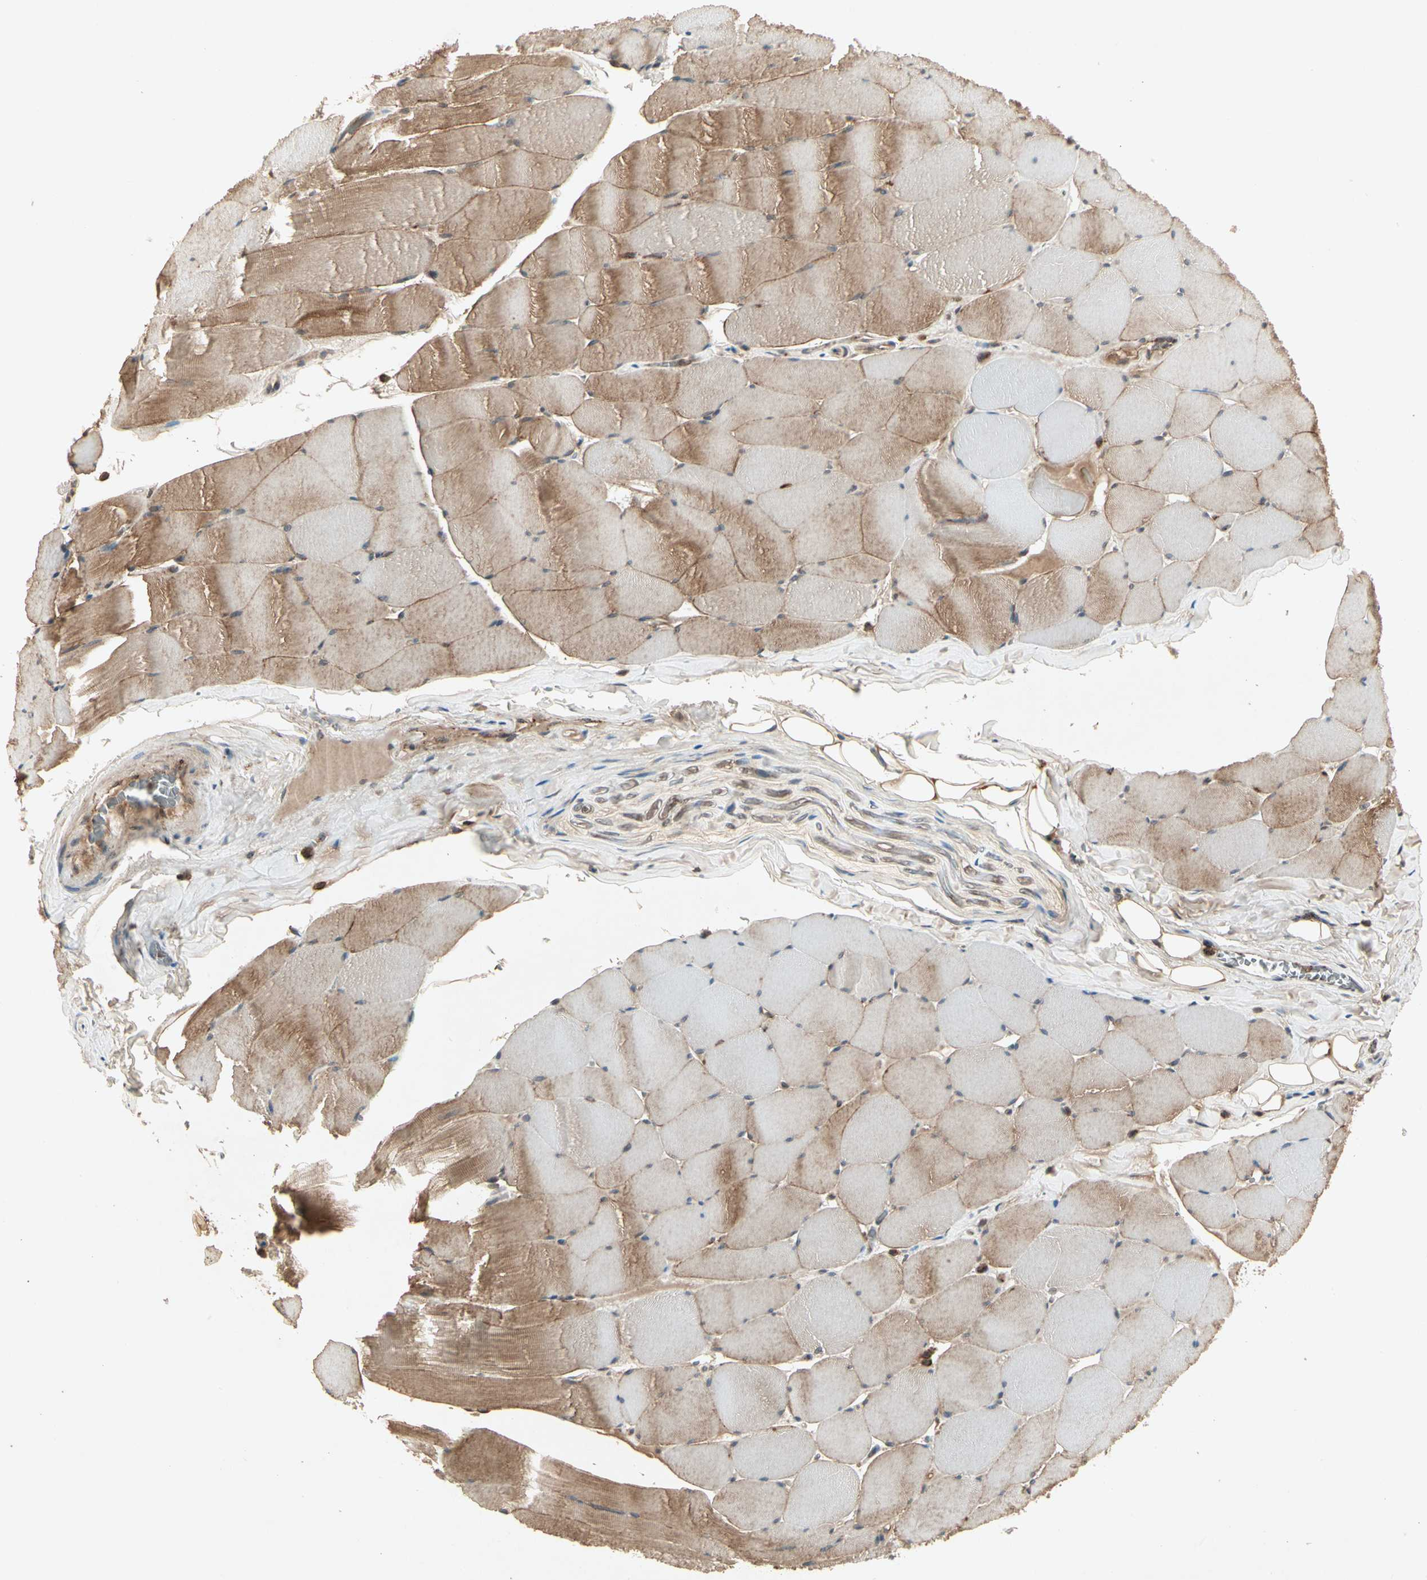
{"staining": {"intensity": "moderate", "quantity": "25%-75%", "location": "cytoplasmic/membranous"}, "tissue": "skeletal muscle", "cell_type": "Myocytes", "image_type": "normal", "snomed": [{"axis": "morphology", "description": "Normal tissue, NOS"}, {"axis": "topography", "description": "Skeletal muscle"}], "caption": "The photomicrograph reveals a brown stain indicating the presence of a protein in the cytoplasmic/membranous of myocytes in skeletal muscle. The staining is performed using DAB (3,3'-diaminobenzidine) brown chromogen to label protein expression. The nuclei are counter-stained blue using hematoxylin.", "gene": "FLOT1", "patient": {"sex": "male", "age": 62}}